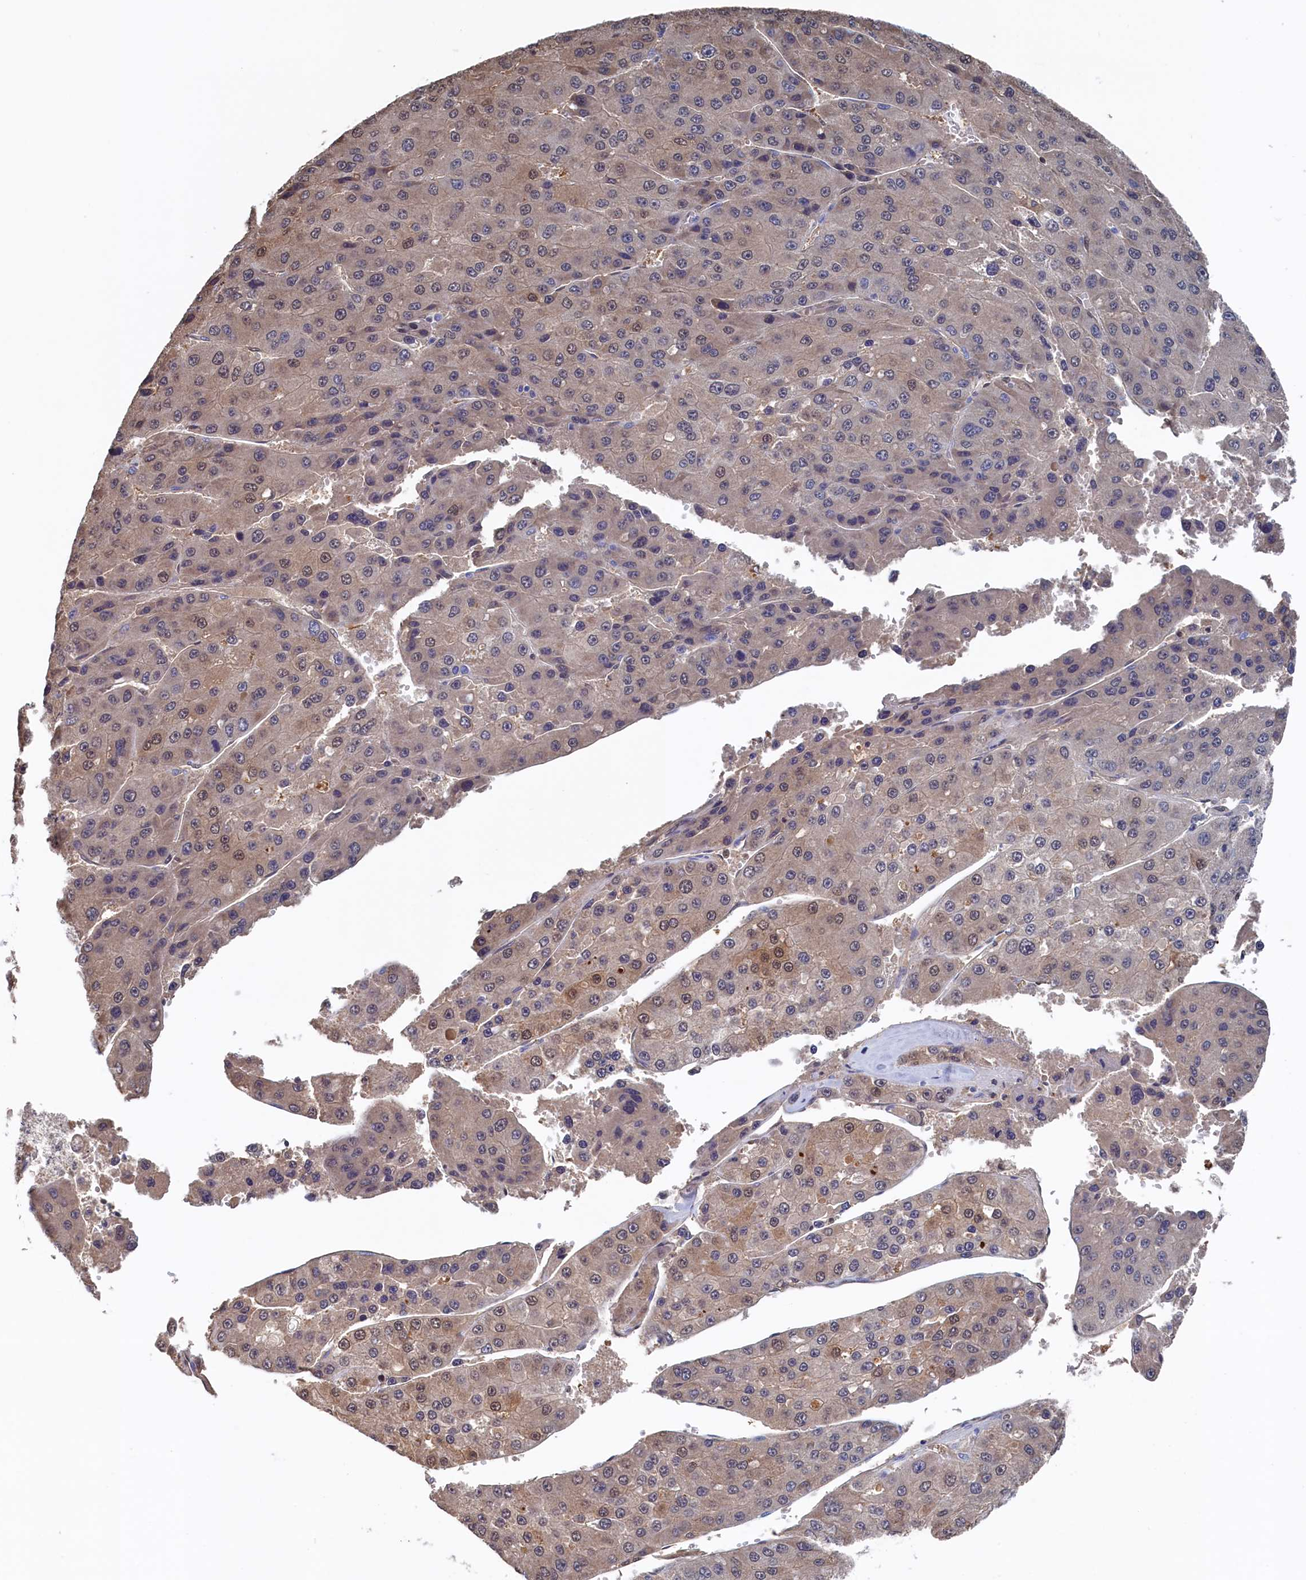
{"staining": {"intensity": "weak", "quantity": ">75%", "location": "cytoplasmic/membranous,nuclear"}, "tissue": "liver cancer", "cell_type": "Tumor cells", "image_type": "cancer", "snomed": [{"axis": "morphology", "description": "Carcinoma, Hepatocellular, NOS"}, {"axis": "topography", "description": "Liver"}], "caption": "DAB (3,3'-diaminobenzidine) immunohistochemical staining of human liver cancer (hepatocellular carcinoma) displays weak cytoplasmic/membranous and nuclear protein expression in about >75% of tumor cells. (DAB (3,3'-diaminobenzidine) = brown stain, brightfield microscopy at high magnification).", "gene": "C11orf54", "patient": {"sex": "female", "age": 73}}